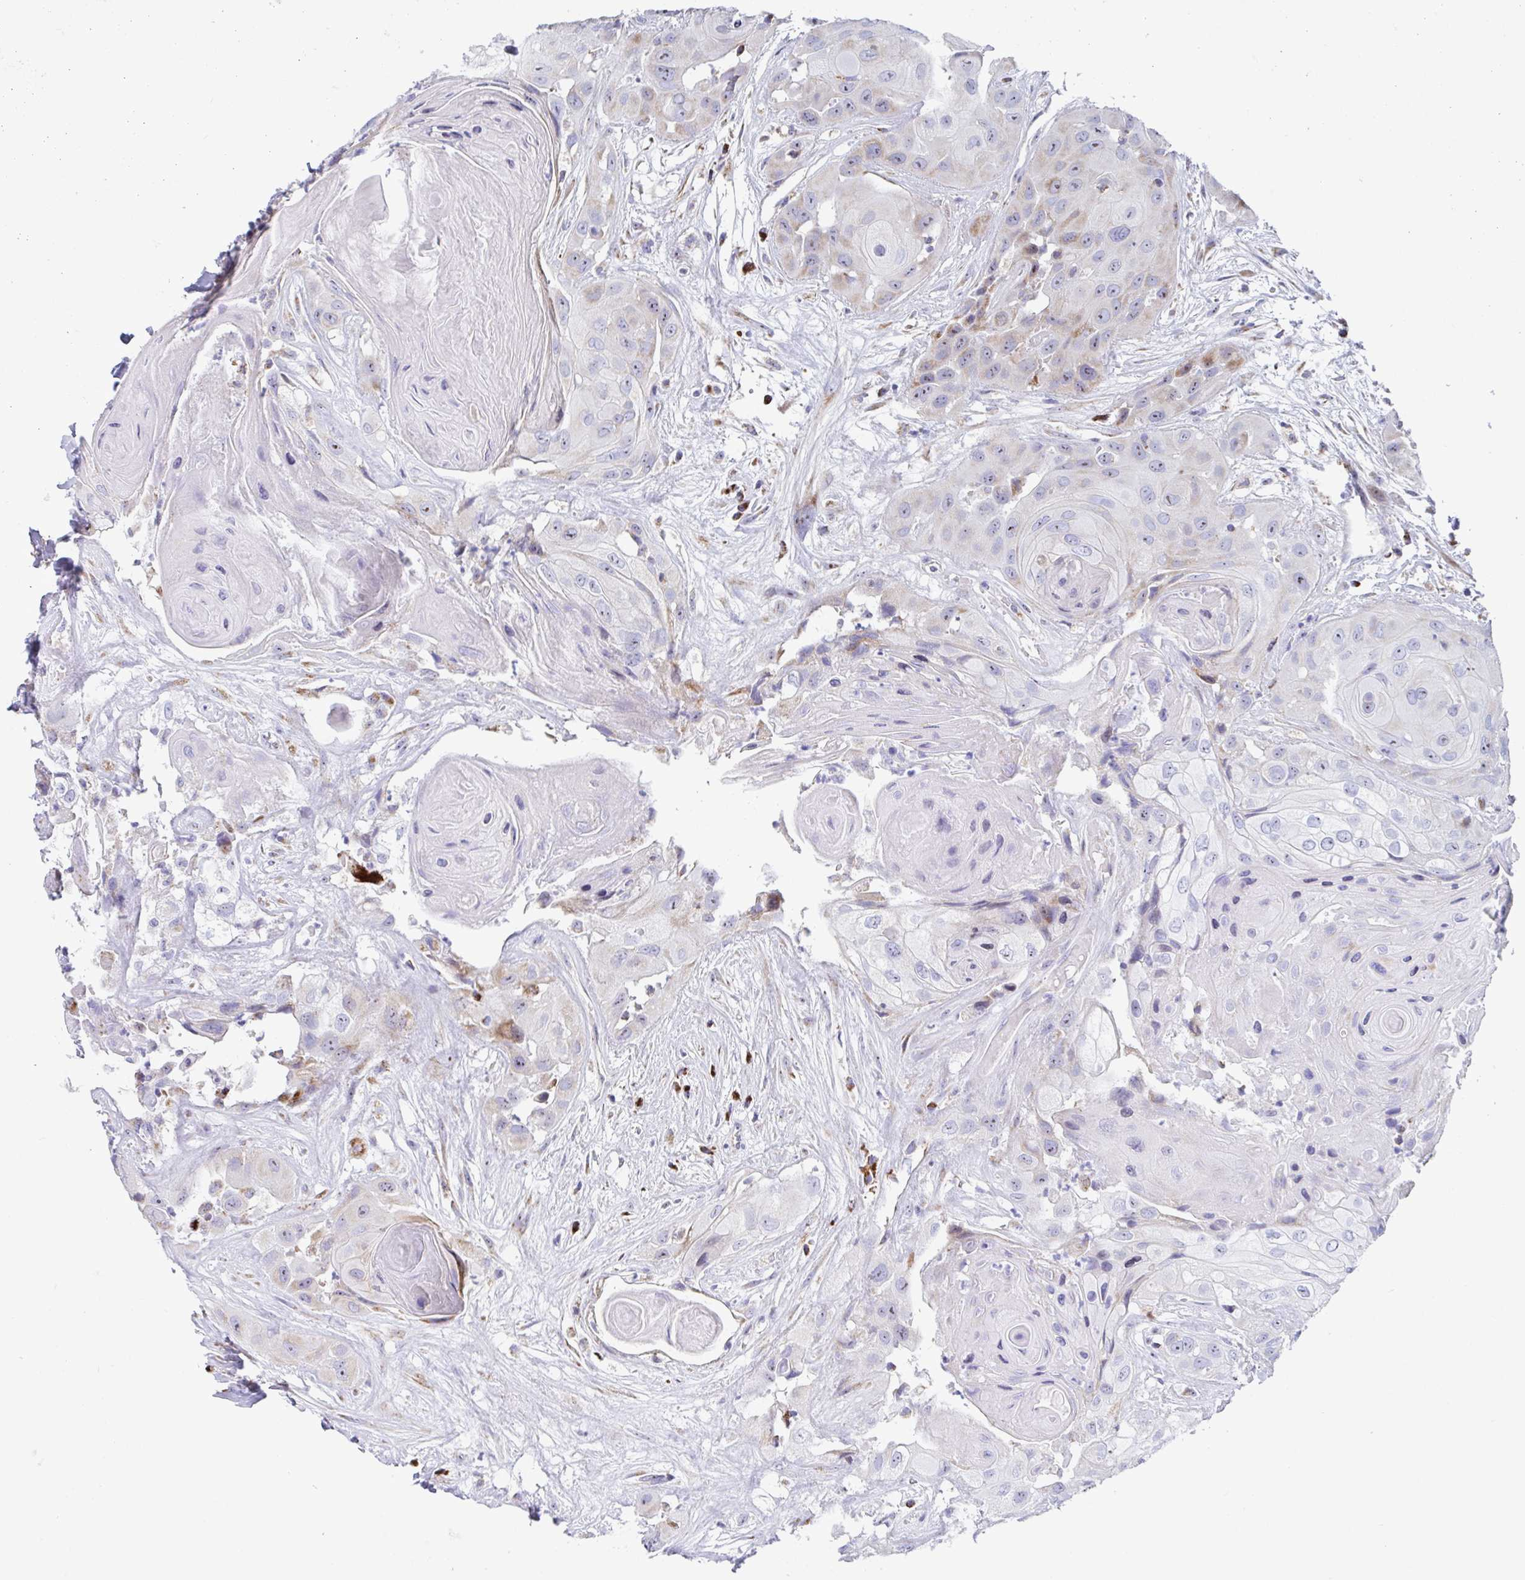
{"staining": {"intensity": "moderate", "quantity": "<25%", "location": "cytoplasmic/membranous"}, "tissue": "head and neck cancer", "cell_type": "Tumor cells", "image_type": "cancer", "snomed": [{"axis": "morphology", "description": "Squamous cell carcinoma, NOS"}, {"axis": "topography", "description": "Head-Neck"}], "caption": "Immunohistochemistry staining of head and neck cancer (squamous cell carcinoma), which reveals low levels of moderate cytoplasmic/membranous positivity in approximately <25% of tumor cells indicating moderate cytoplasmic/membranous protein expression. The staining was performed using DAB (3,3'-diaminobenzidine) (brown) for protein detection and nuclei were counterstained in hematoxylin (blue).", "gene": "ATP5MJ", "patient": {"sex": "male", "age": 83}}